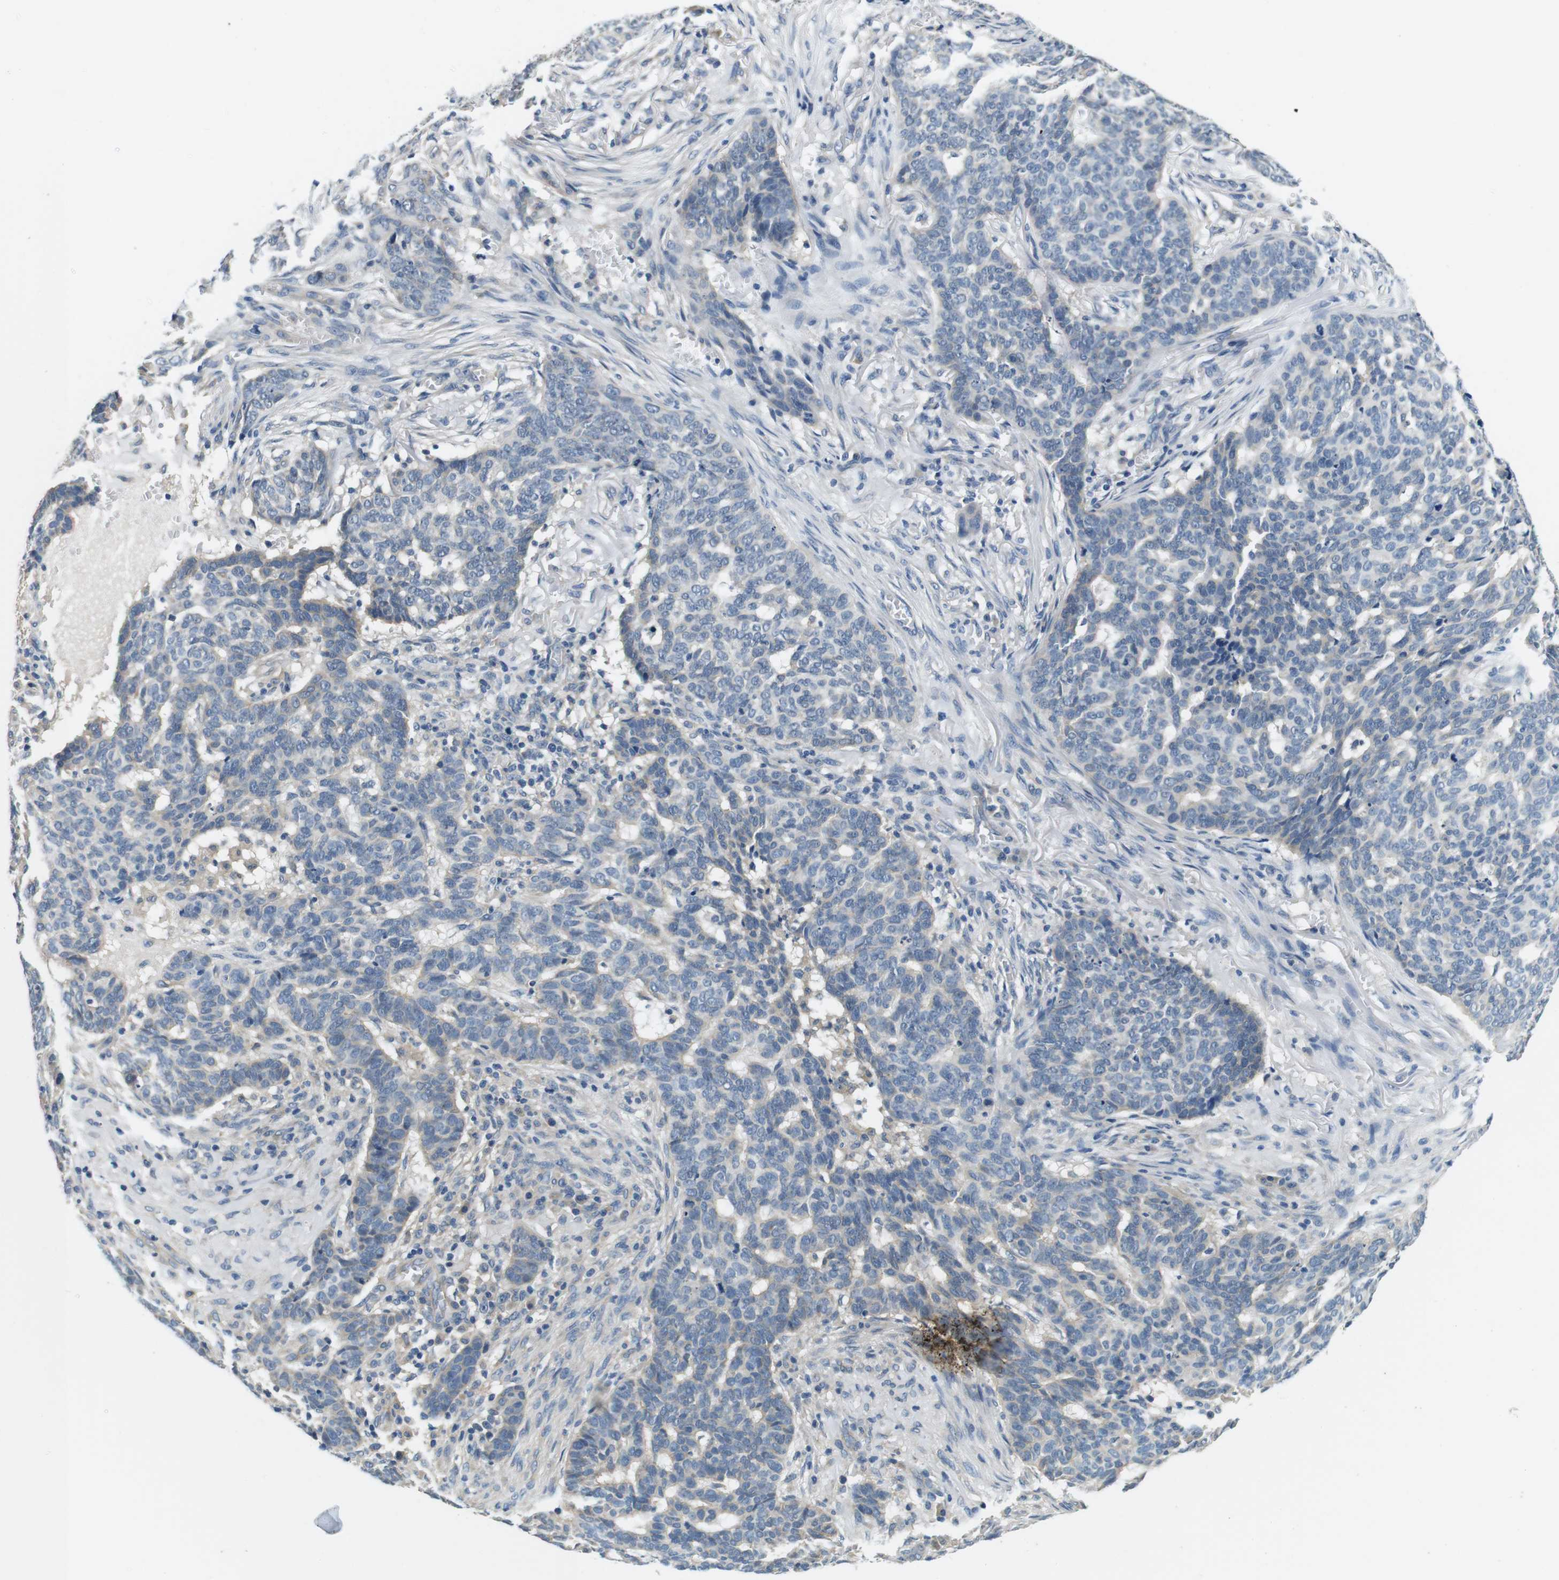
{"staining": {"intensity": "negative", "quantity": "none", "location": "none"}, "tissue": "skin cancer", "cell_type": "Tumor cells", "image_type": "cancer", "snomed": [{"axis": "morphology", "description": "Basal cell carcinoma"}, {"axis": "topography", "description": "Skin"}], "caption": "Photomicrograph shows no protein expression in tumor cells of basal cell carcinoma (skin) tissue. (IHC, brightfield microscopy, high magnification).", "gene": "DTNA", "patient": {"sex": "male", "age": 85}}